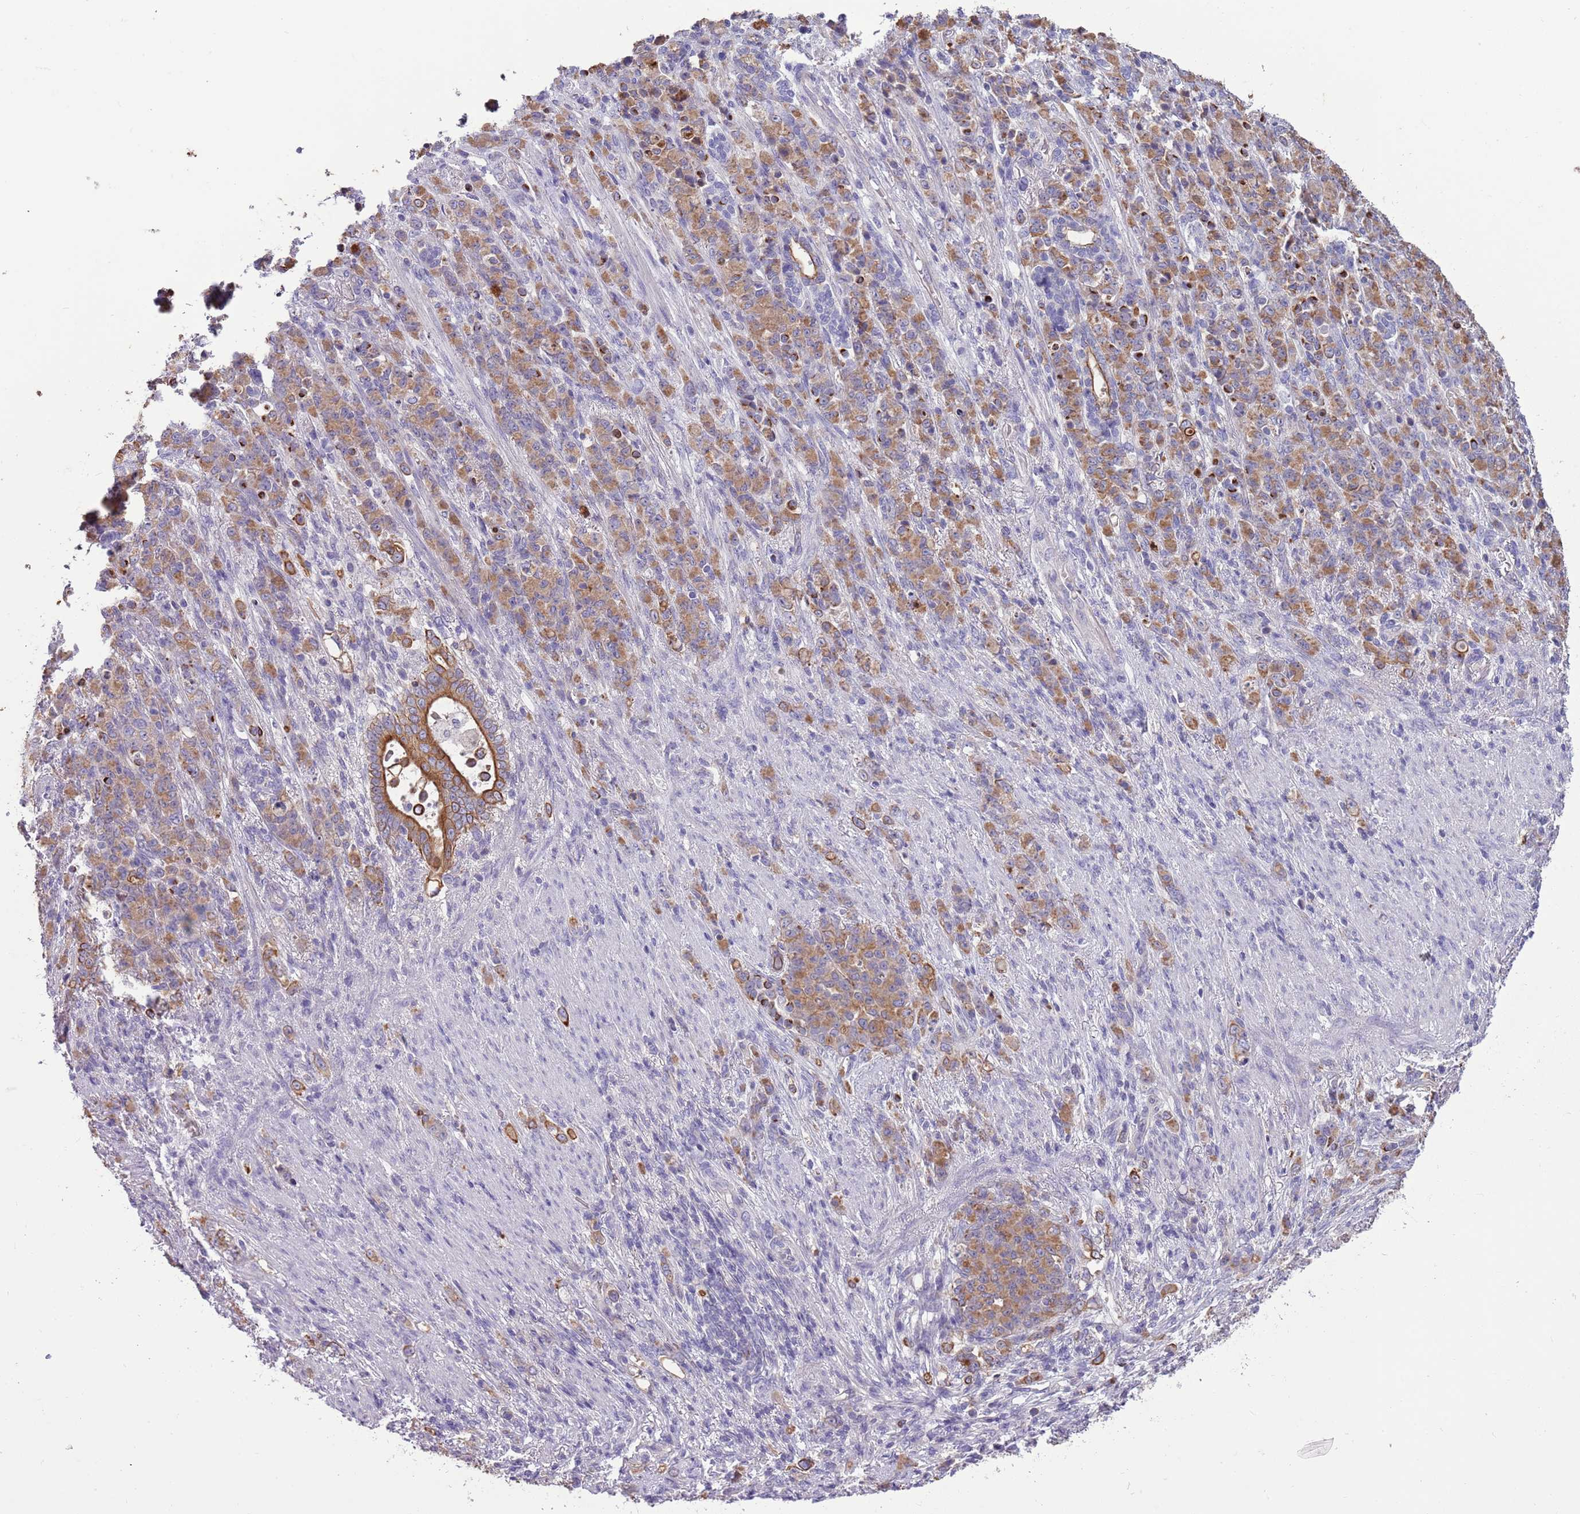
{"staining": {"intensity": "moderate", "quantity": ">75%", "location": "cytoplasmic/membranous"}, "tissue": "stomach cancer", "cell_type": "Tumor cells", "image_type": "cancer", "snomed": [{"axis": "morphology", "description": "Adenocarcinoma, NOS"}, {"axis": "topography", "description": "Stomach"}], "caption": "Stomach adenocarcinoma tissue exhibits moderate cytoplasmic/membranous expression in about >75% of tumor cells", "gene": "HES3", "patient": {"sex": "female", "age": 79}}